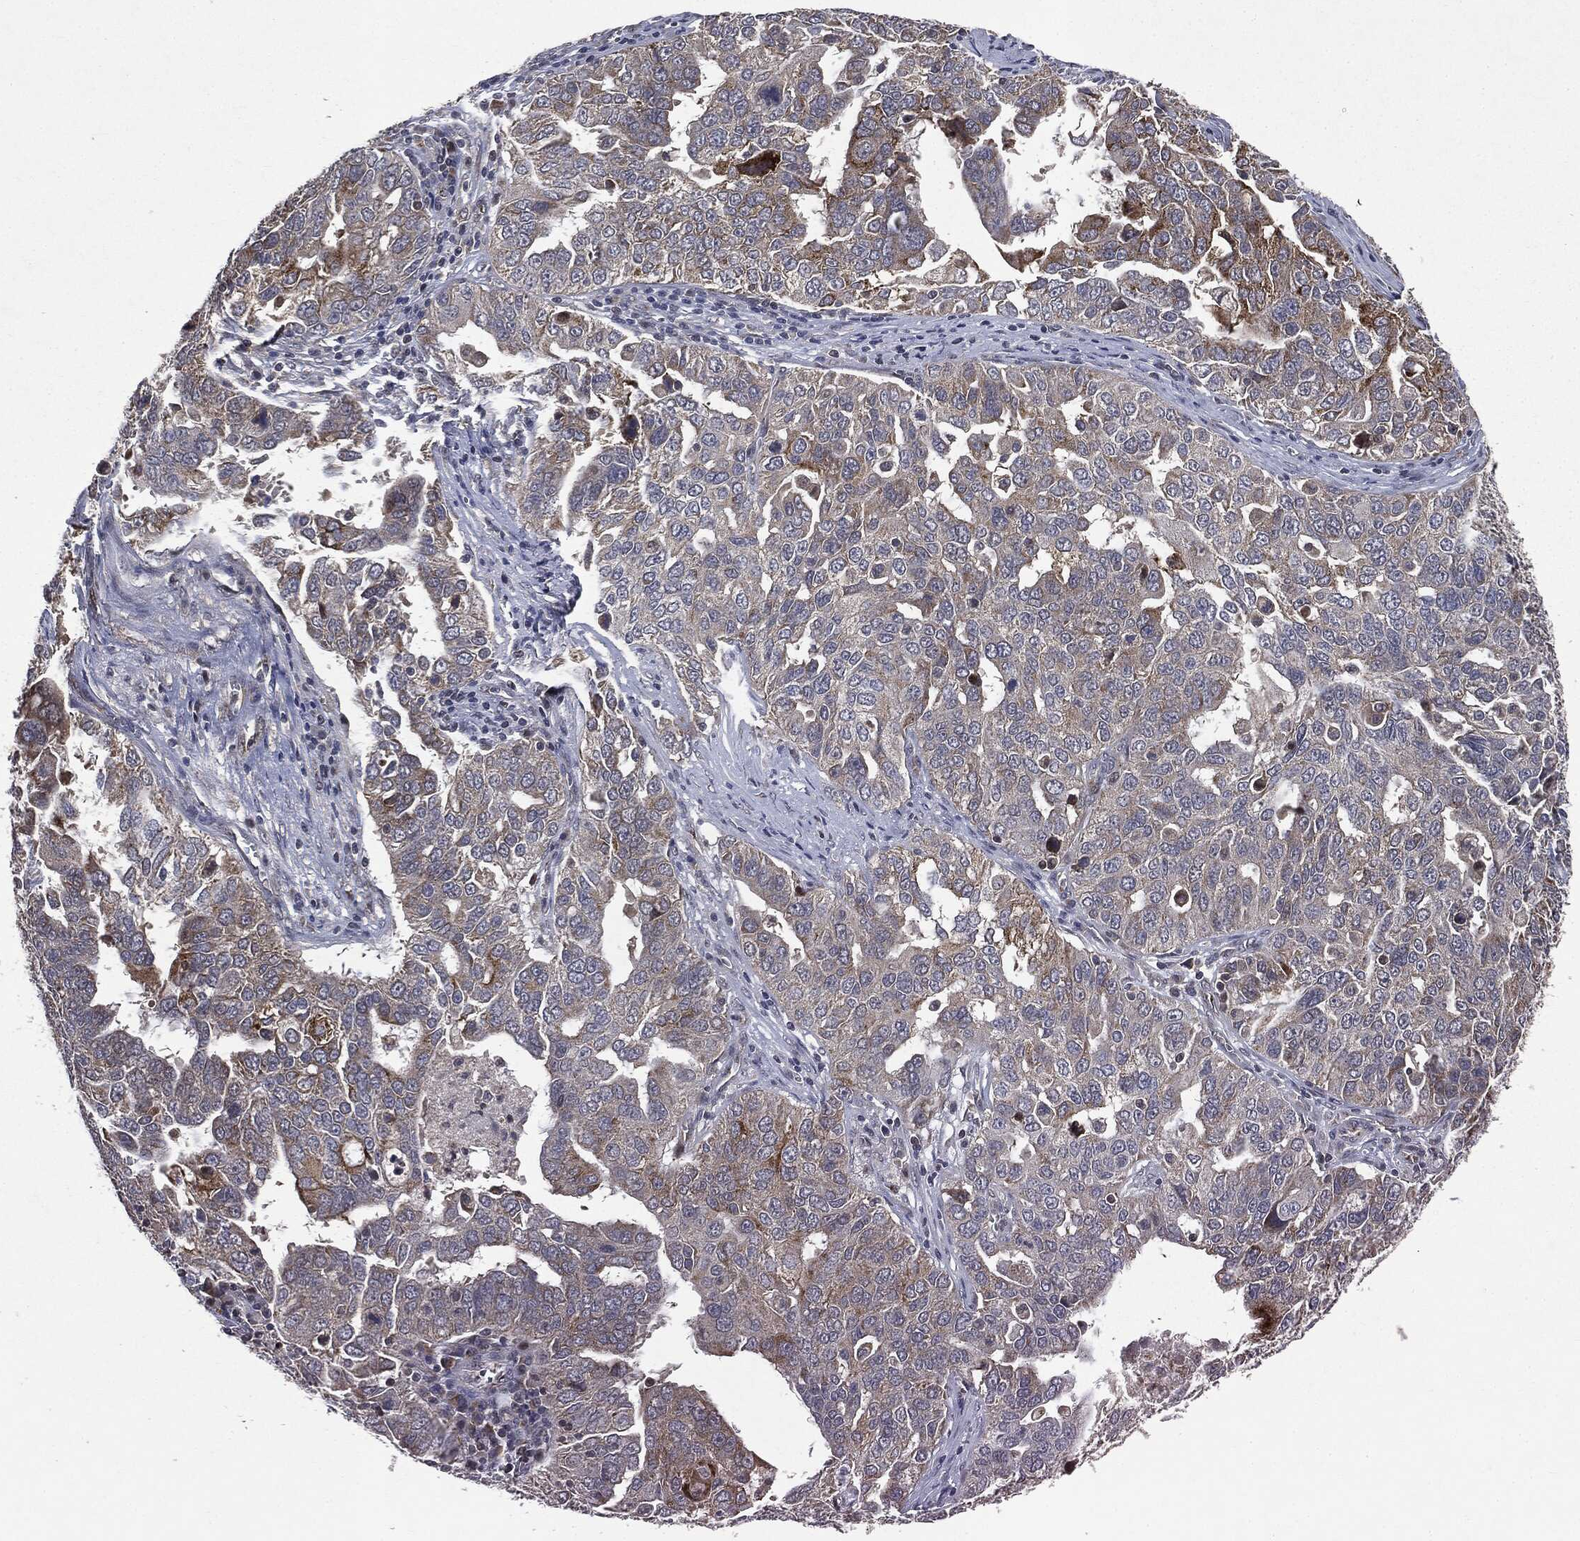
{"staining": {"intensity": "moderate", "quantity": "<25%", "location": "cytoplasmic/membranous"}, "tissue": "ovarian cancer", "cell_type": "Tumor cells", "image_type": "cancer", "snomed": [{"axis": "morphology", "description": "Carcinoma, endometroid"}, {"axis": "topography", "description": "Soft tissue"}, {"axis": "topography", "description": "Ovary"}], "caption": "High-magnification brightfield microscopy of ovarian endometroid carcinoma stained with DAB (brown) and counterstained with hematoxylin (blue). tumor cells exhibit moderate cytoplasmic/membranous positivity is present in approximately<25% of cells.", "gene": "PLPPR2", "patient": {"sex": "female", "age": 52}}